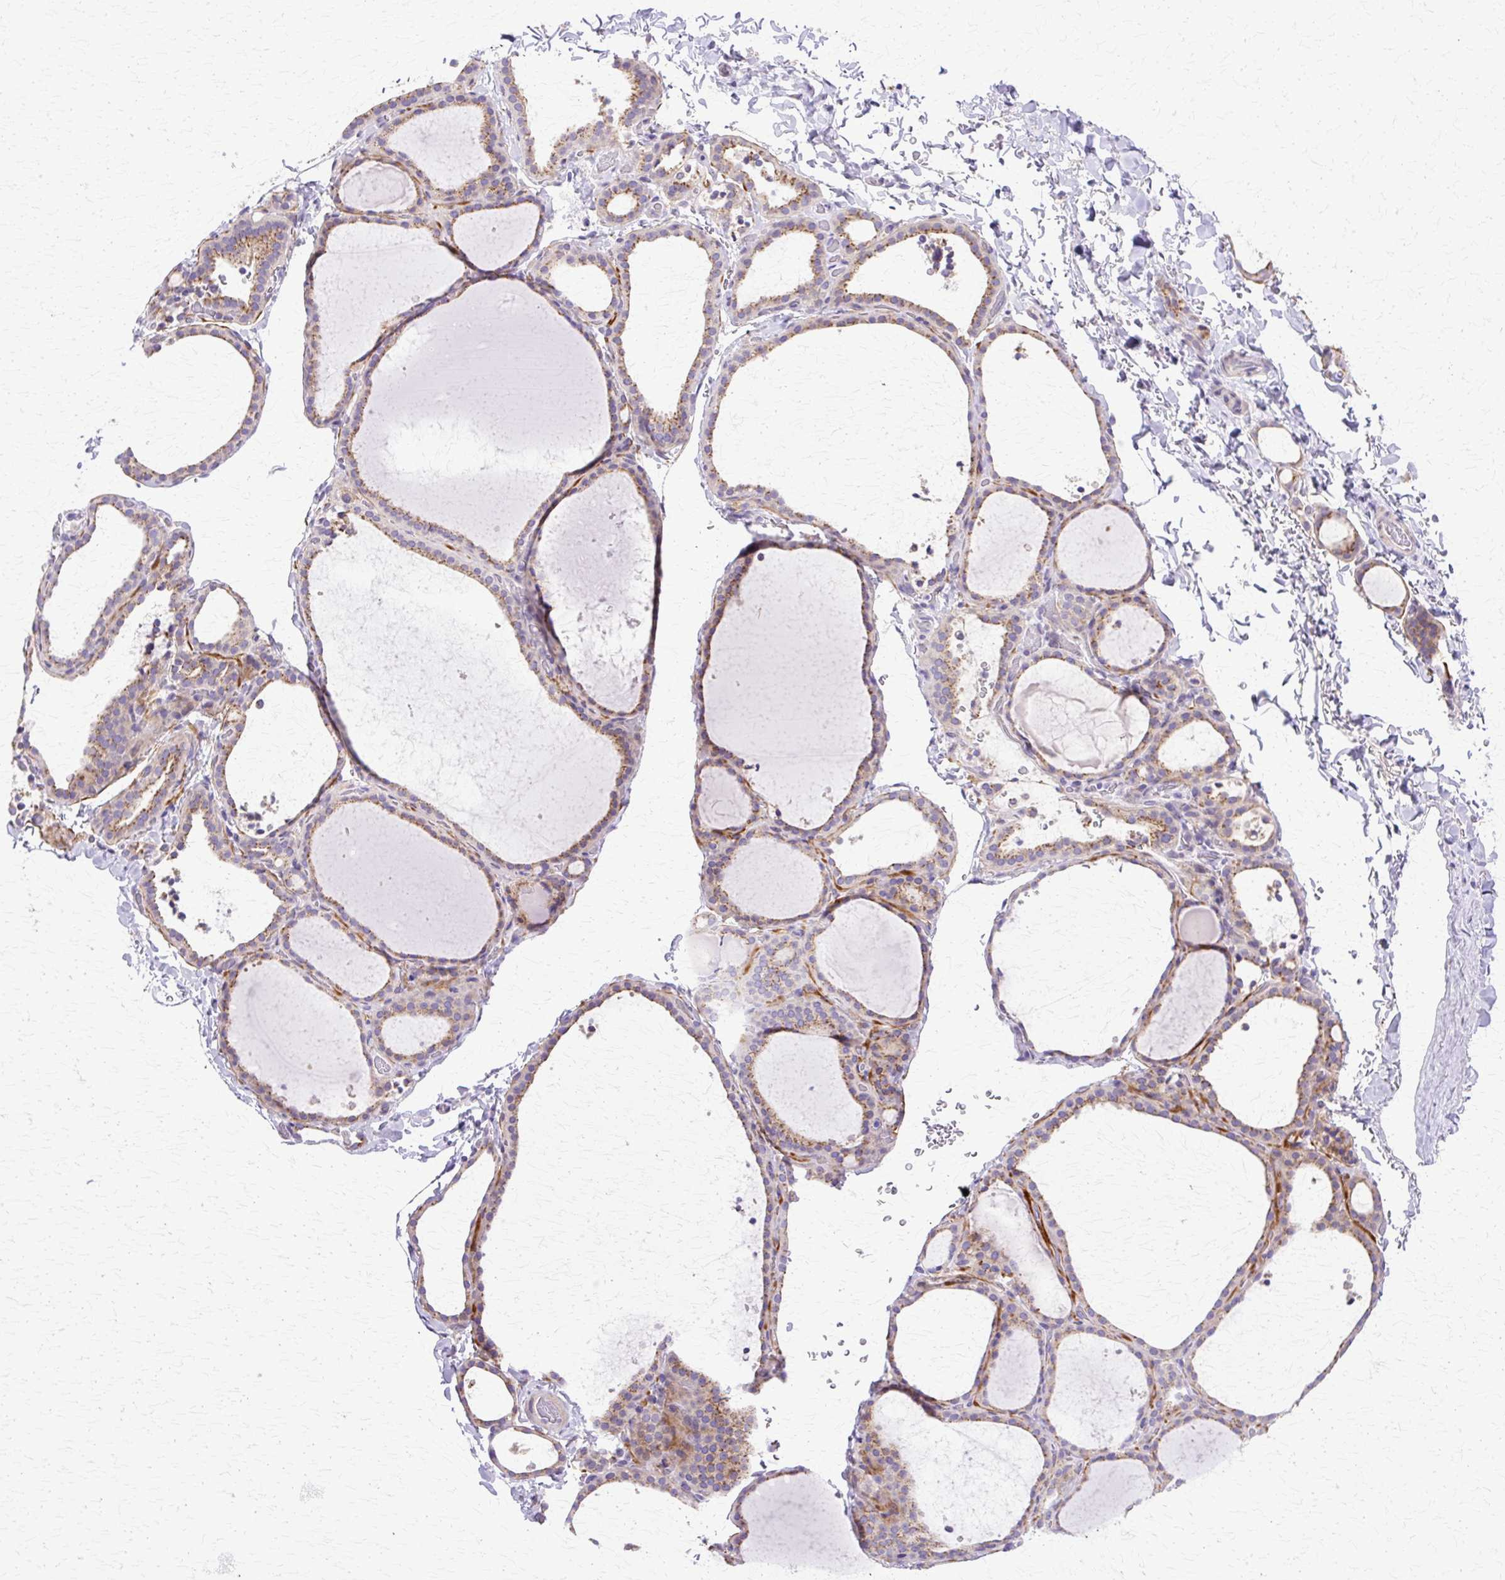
{"staining": {"intensity": "moderate", "quantity": "25%-75%", "location": "cytoplasmic/membranous"}, "tissue": "thyroid gland", "cell_type": "Glandular cells", "image_type": "normal", "snomed": [{"axis": "morphology", "description": "Normal tissue, NOS"}, {"axis": "topography", "description": "Thyroid gland"}], "caption": "This is an image of IHC staining of unremarkable thyroid gland, which shows moderate staining in the cytoplasmic/membranous of glandular cells.", "gene": "TBC1D3B", "patient": {"sex": "female", "age": 22}}